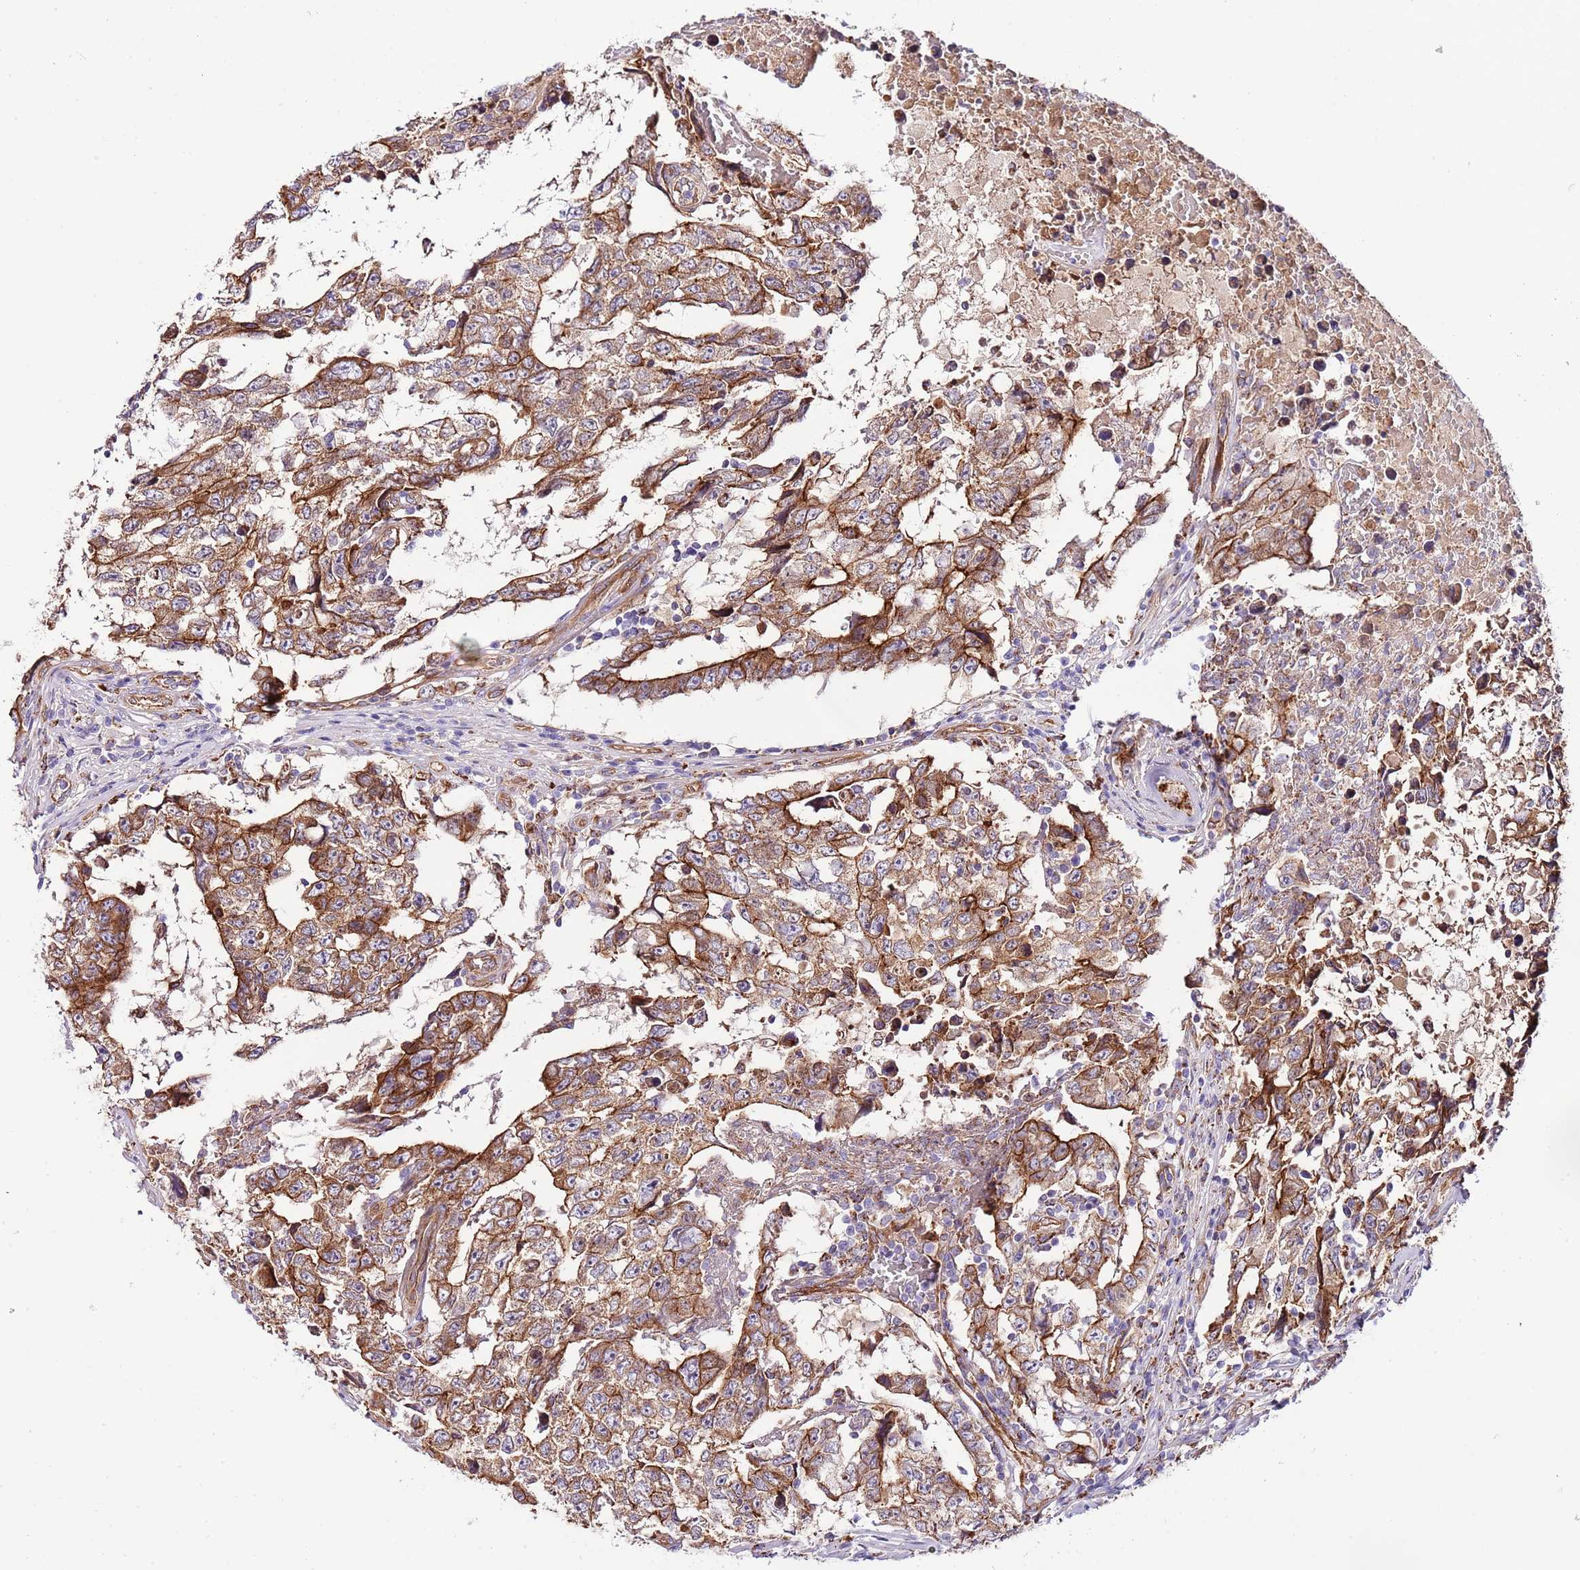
{"staining": {"intensity": "strong", "quantity": ">75%", "location": "cytoplasmic/membranous"}, "tissue": "testis cancer", "cell_type": "Tumor cells", "image_type": "cancer", "snomed": [{"axis": "morphology", "description": "Carcinoma, Embryonal, NOS"}, {"axis": "topography", "description": "Testis"}], "caption": "Tumor cells display high levels of strong cytoplasmic/membranous staining in approximately >75% of cells in testis cancer (embryonal carcinoma). (Stains: DAB in brown, nuclei in blue, Microscopy: brightfield microscopy at high magnification).", "gene": "DOCK6", "patient": {"sex": "male", "age": 25}}